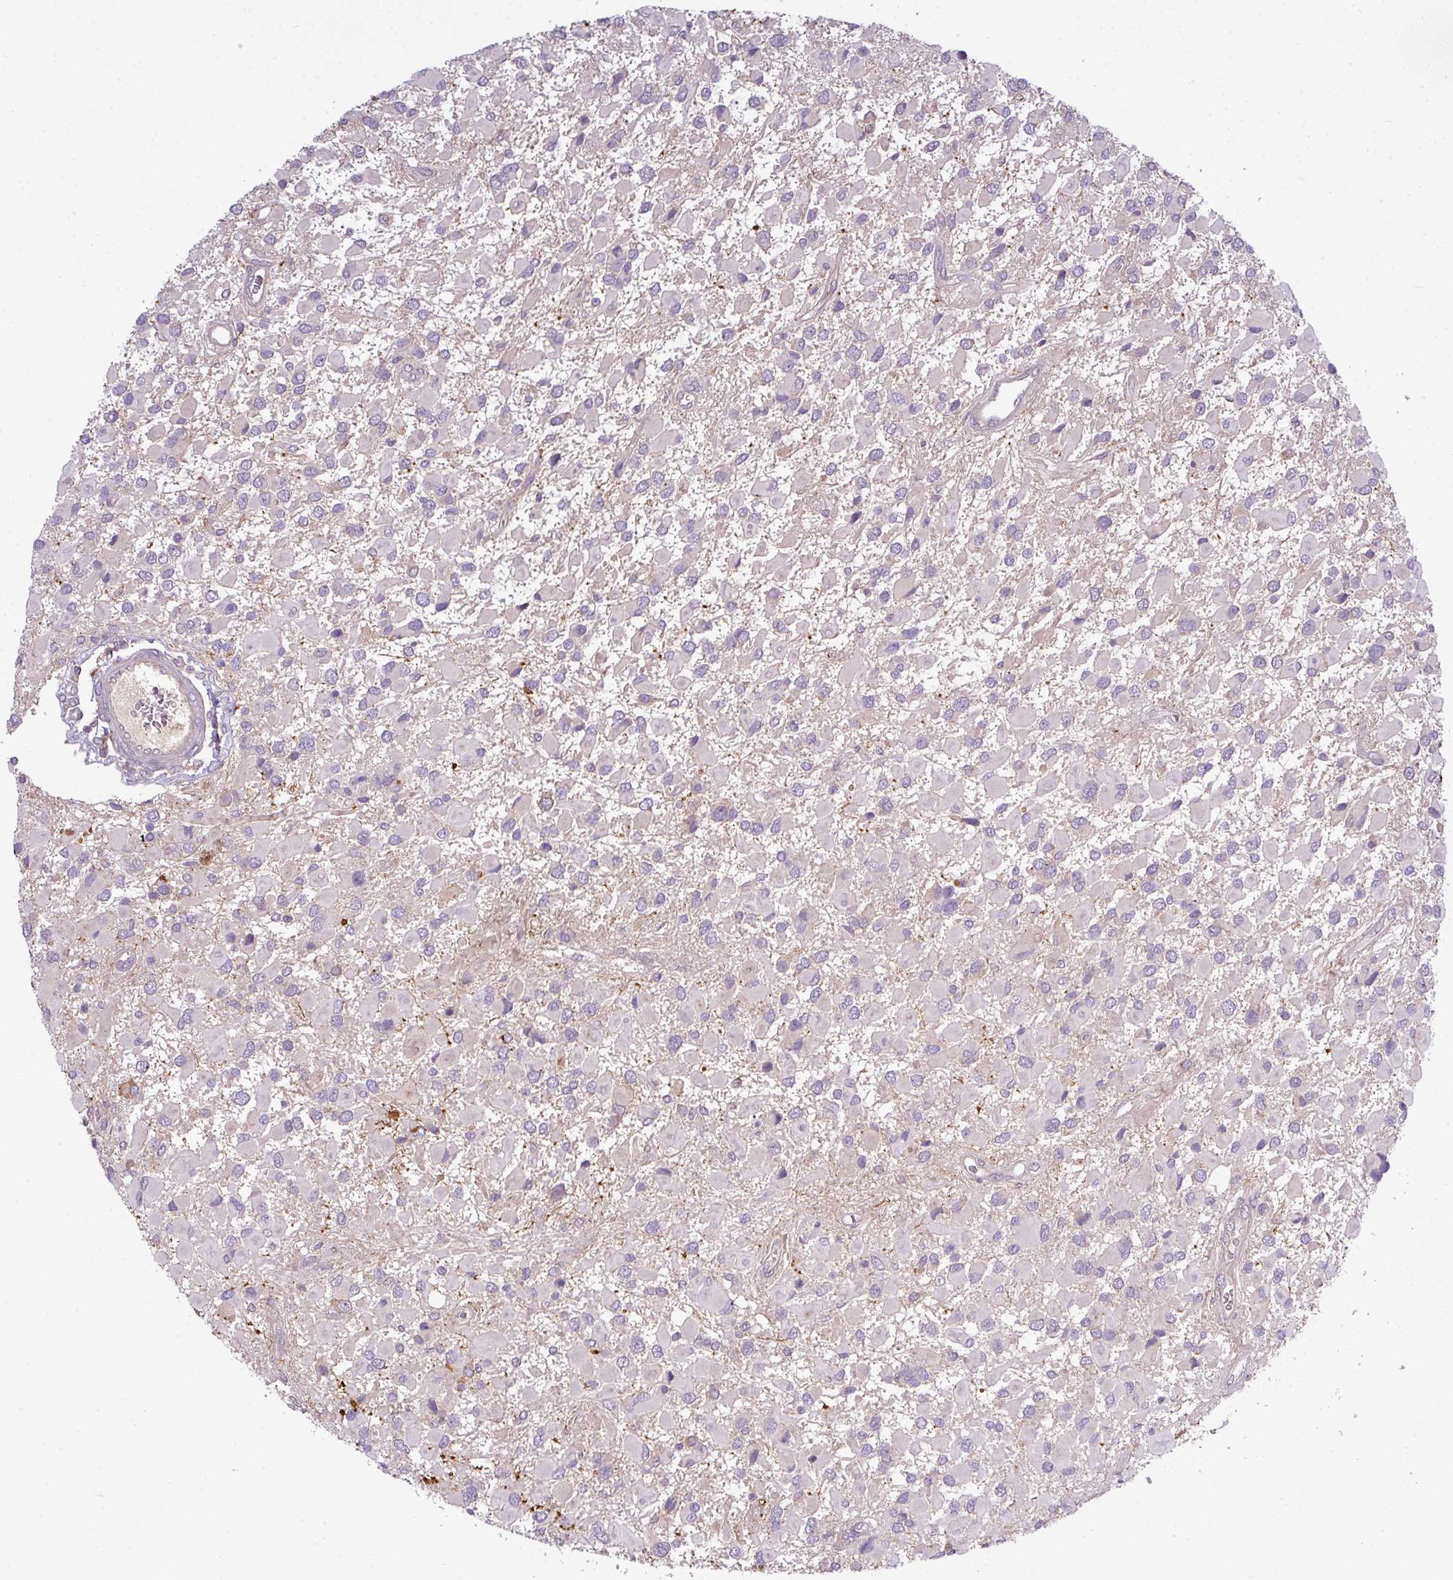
{"staining": {"intensity": "negative", "quantity": "none", "location": "none"}, "tissue": "glioma", "cell_type": "Tumor cells", "image_type": "cancer", "snomed": [{"axis": "morphology", "description": "Glioma, malignant, High grade"}, {"axis": "topography", "description": "Brain"}], "caption": "DAB (3,3'-diaminobenzidine) immunohistochemical staining of human malignant glioma (high-grade) displays no significant staining in tumor cells. (Brightfield microscopy of DAB (3,3'-diaminobenzidine) IHC at high magnification).", "gene": "PAPLN", "patient": {"sex": "male", "age": 53}}